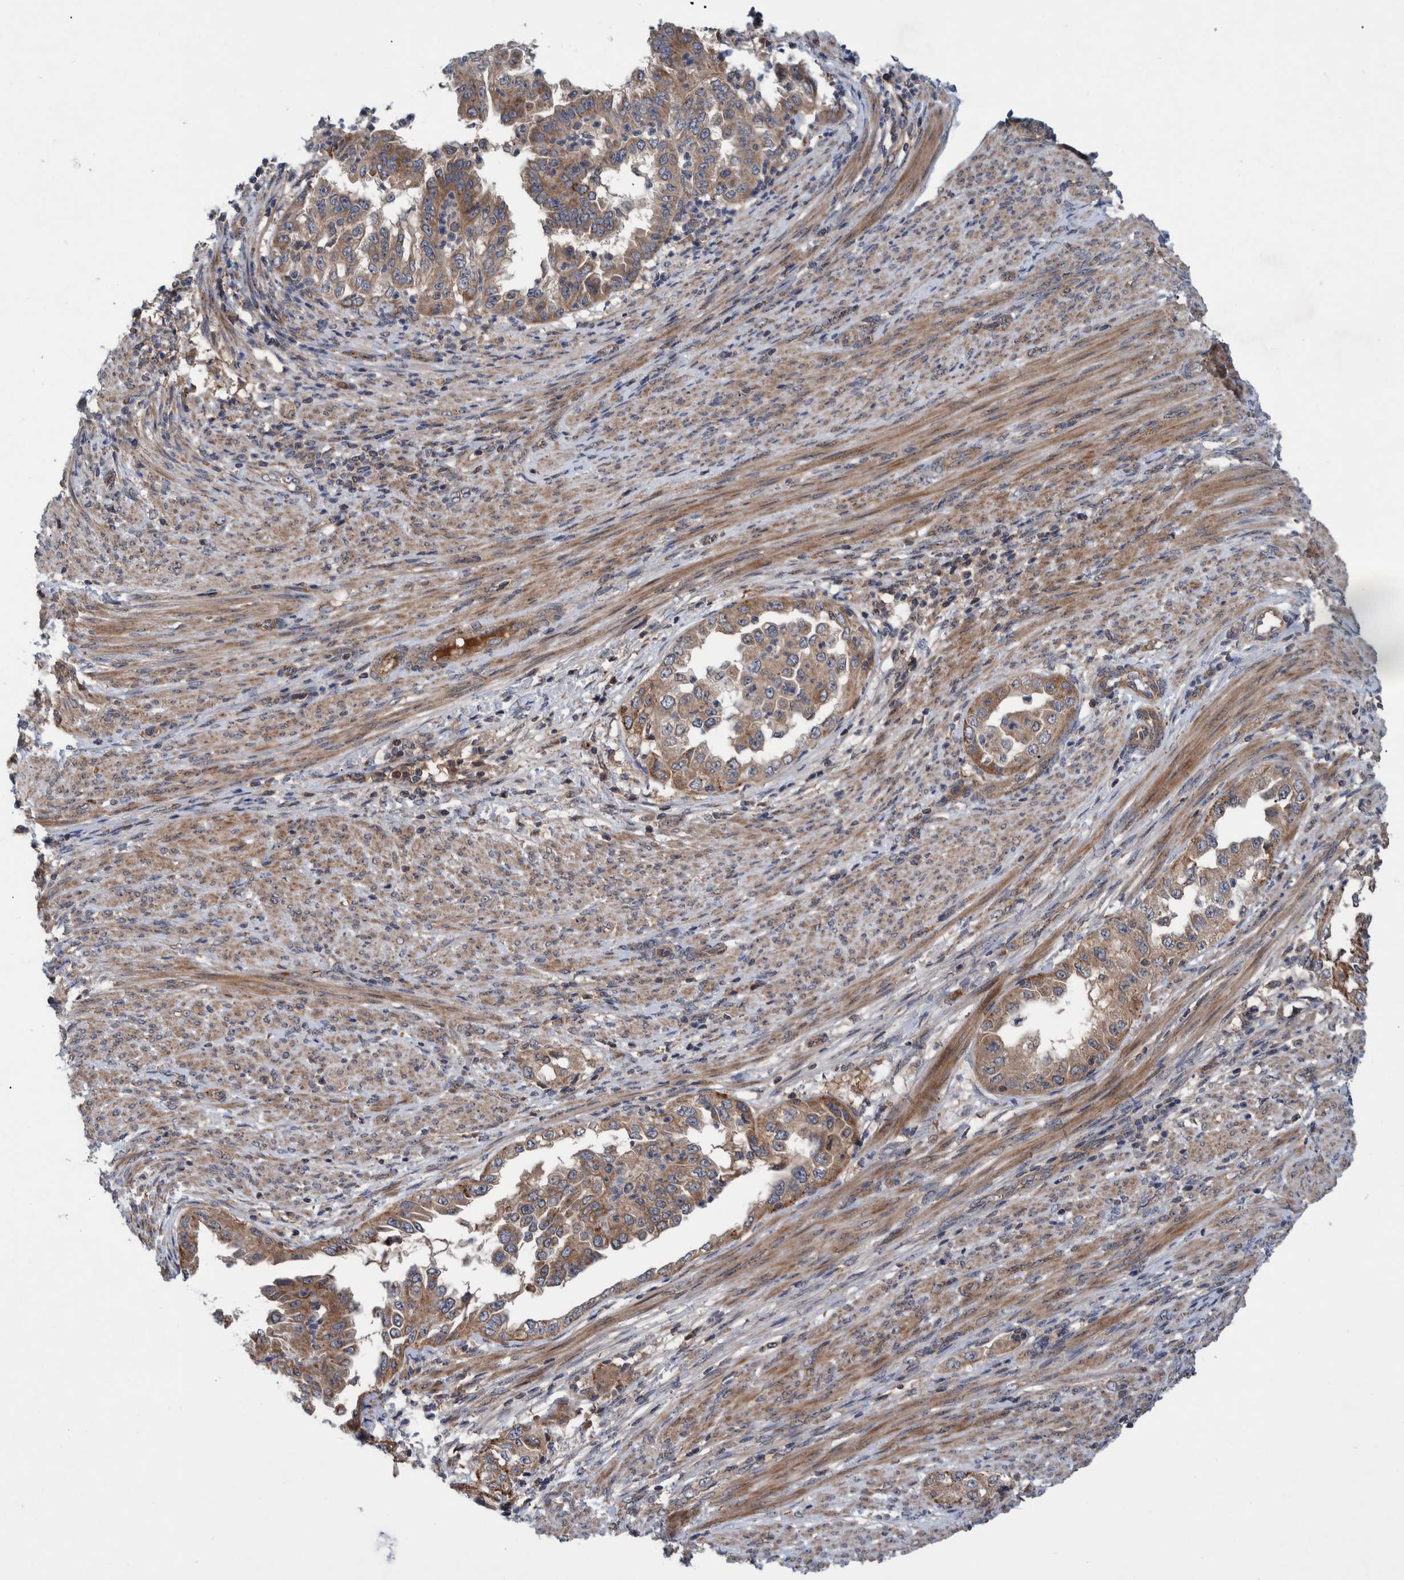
{"staining": {"intensity": "moderate", "quantity": ">75%", "location": "cytoplasmic/membranous"}, "tissue": "endometrial cancer", "cell_type": "Tumor cells", "image_type": "cancer", "snomed": [{"axis": "morphology", "description": "Adenocarcinoma, NOS"}, {"axis": "topography", "description": "Endometrium"}], "caption": "Moderate cytoplasmic/membranous staining for a protein is appreciated in approximately >75% of tumor cells of endometrial cancer using IHC.", "gene": "ITIH3", "patient": {"sex": "female", "age": 85}}